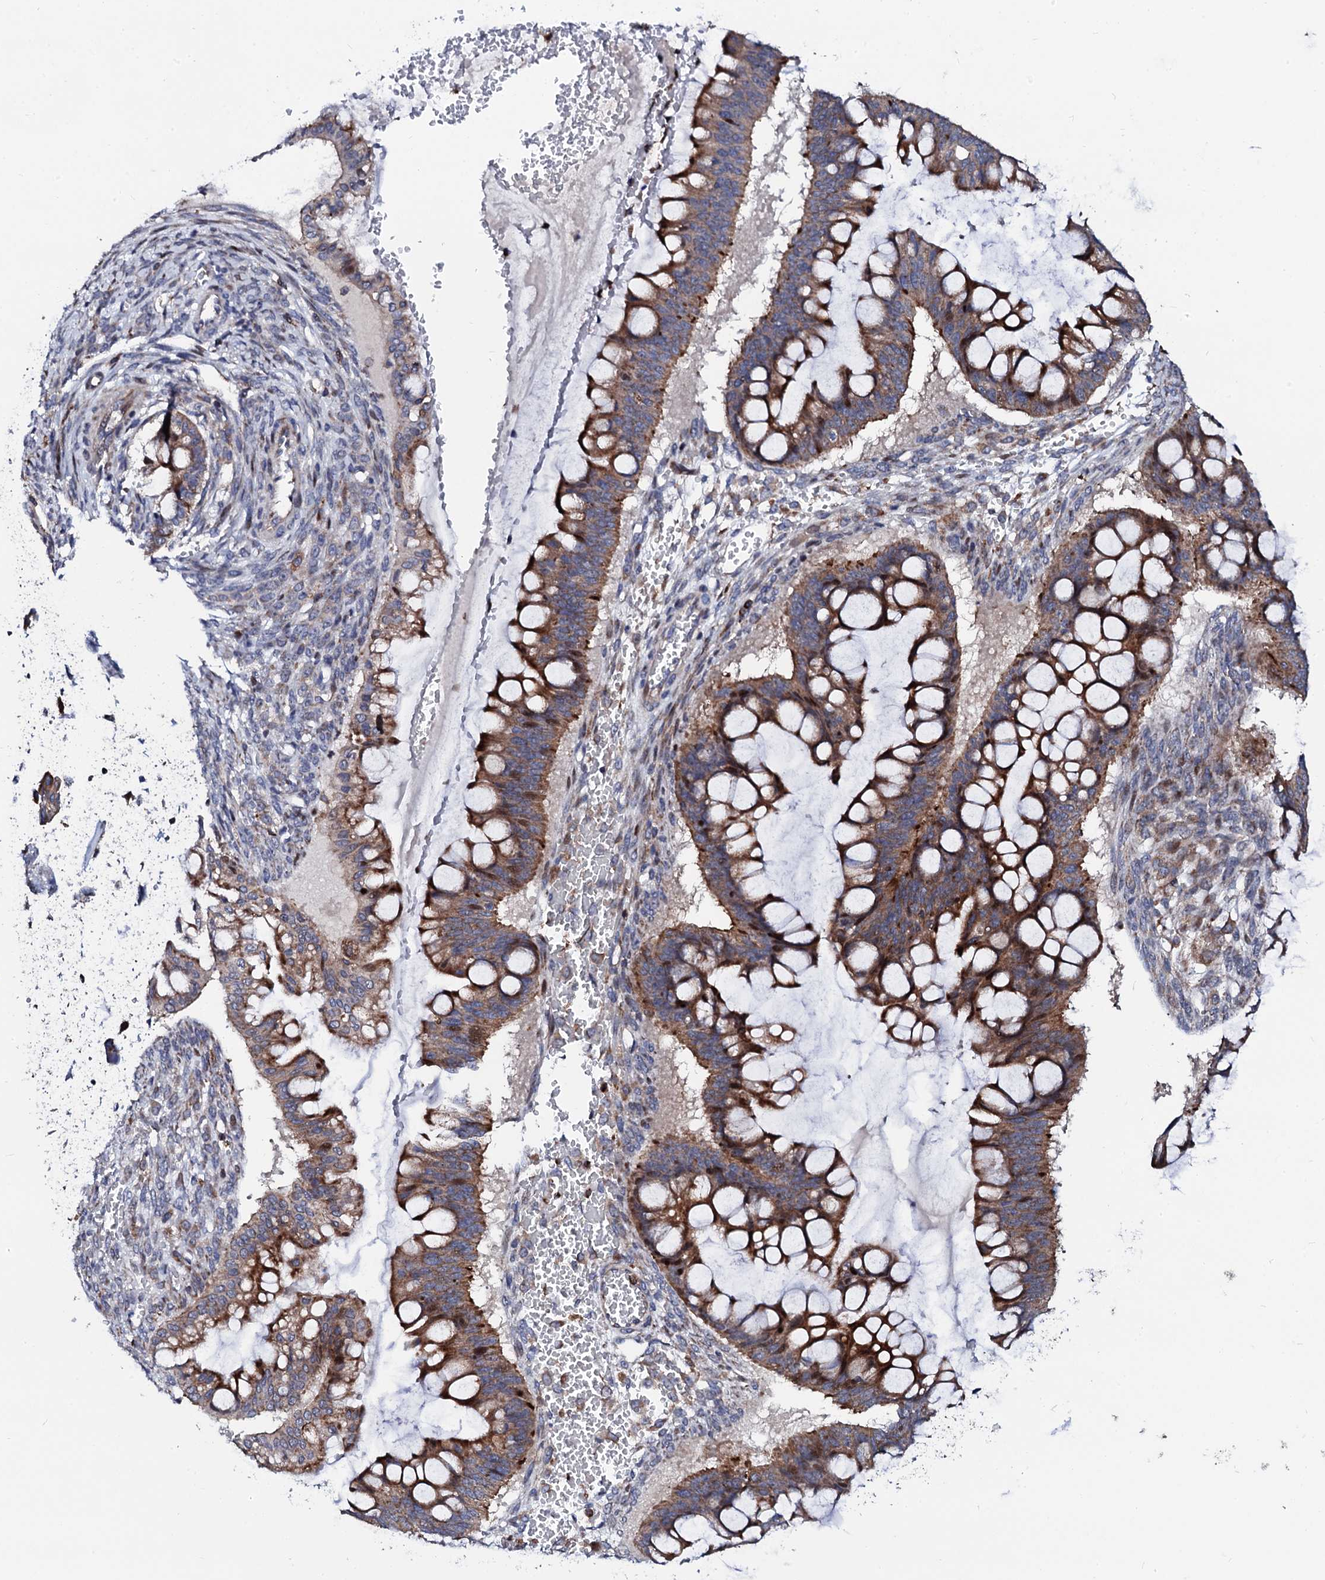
{"staining": {"intensity": "strong", "quantity": ">75%", "location": "cytoplasmic/membranous"}, "tissue": "ovarian cancer", "cell_type": "Tumor cells", "image_type": "cancer", "snomed": [{"axis": "morphology", "description": "Cystadenocarcinoma, mucinous, NOS"}, {"axis": "topography", "description": "Ovary"}], "caption": "Ovarian cancer tissue exhibits strong cytoplasmic/membranous staining in about >75% of tumor cells The staining is performed using DAB brown chromogen to label protein expression. The nuclei are counter-stained blue using hematoxylin.", "gene": "TCIRG1", "patient": {"sex": "female", "age": 73}}